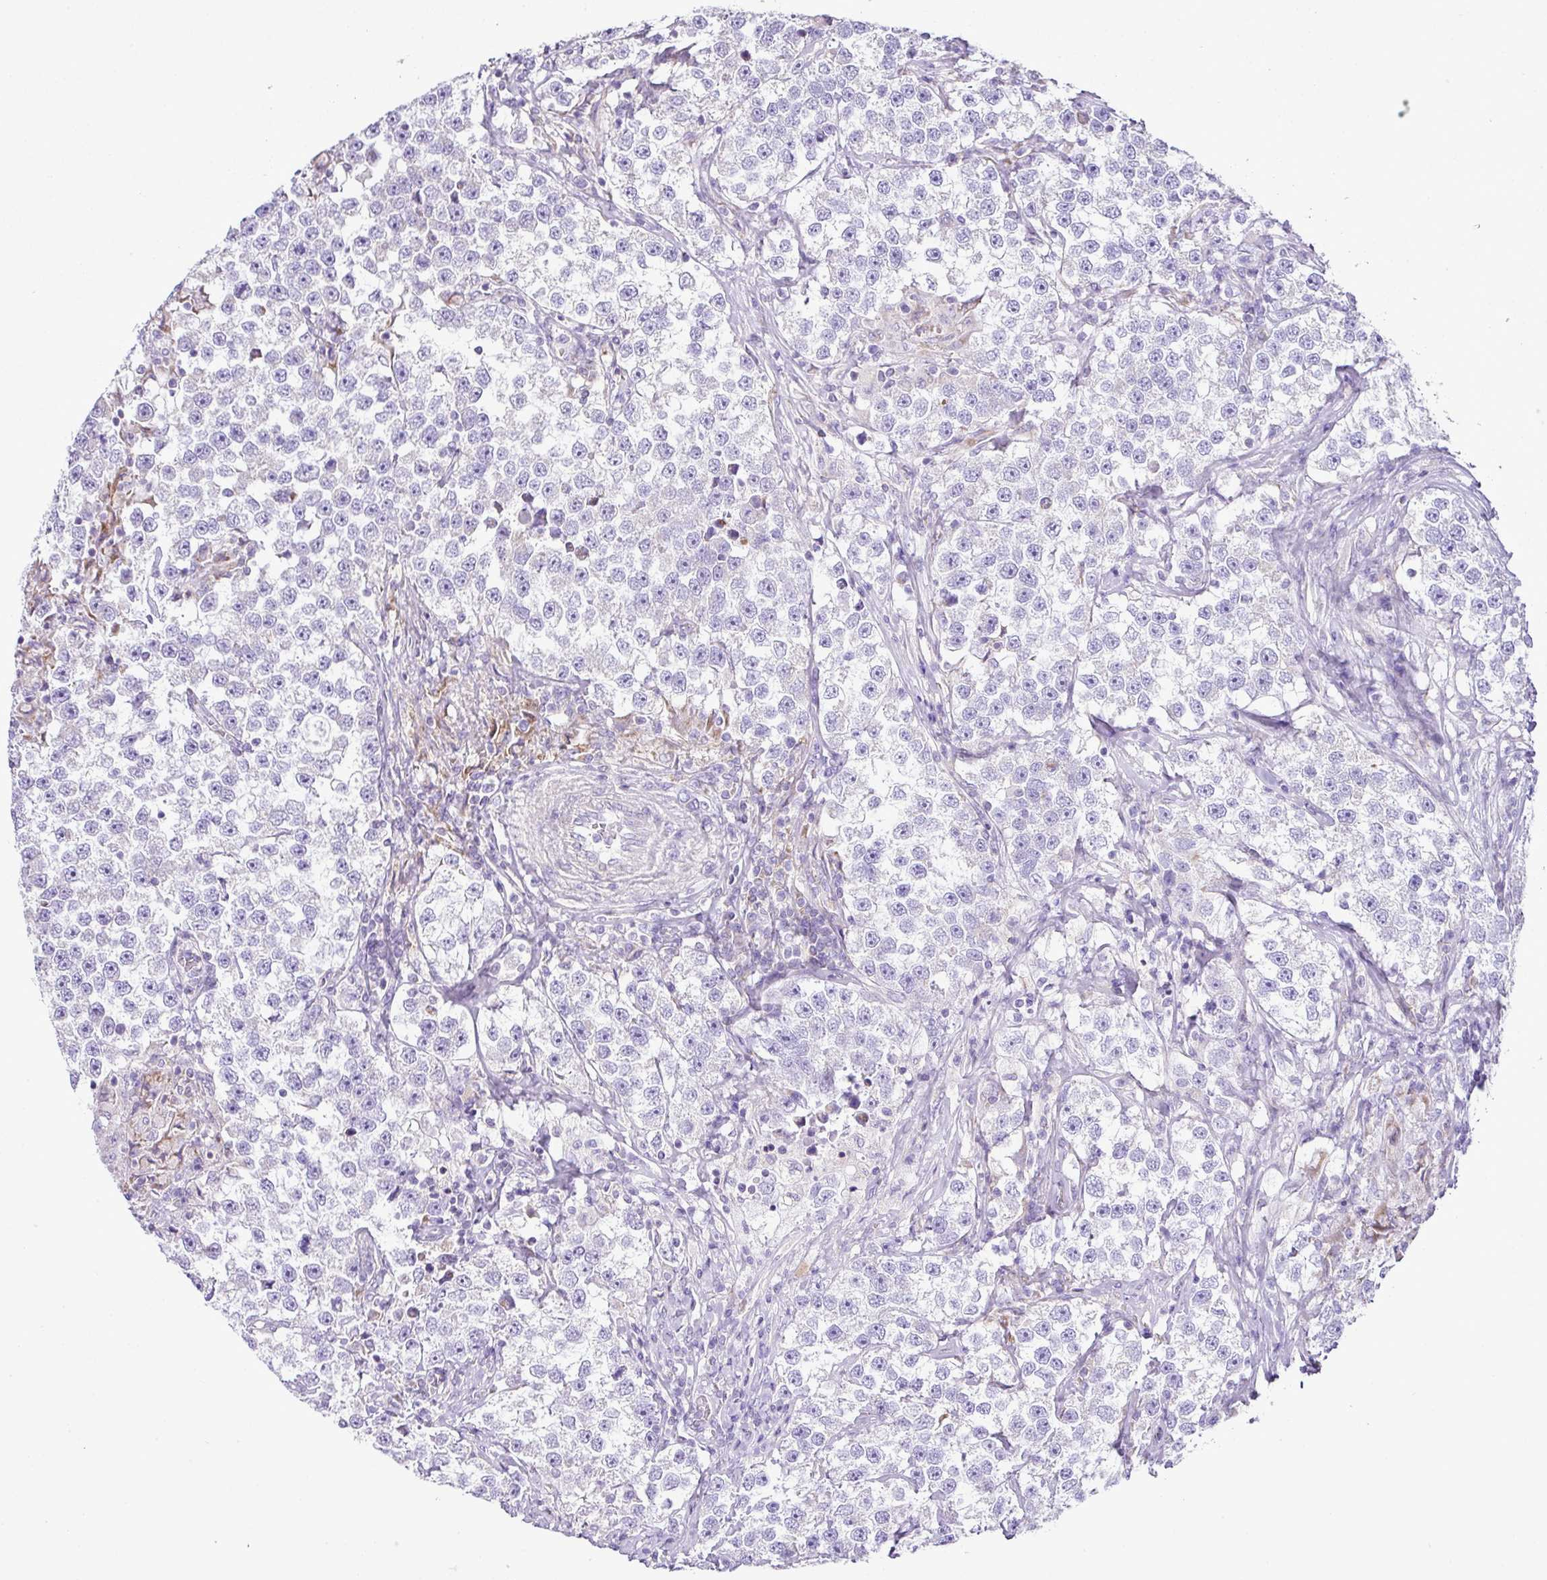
{"staining": {"intensity": "negative", "quantity": "none", "location": "none"}, "tissue": "testis cancer", "cell_type": "Tumor cells", "image_type": "cancer", "snomed": [{"axis": "morphology", "description": "Seminoma, NOS"}, {"axis": "topography", "description": "Testis"}], "caption": "This is a histopathology image of immunohistochemistry staining of testis seminoma, which shows no staining in tumor cells.", "gene": "PGAP4", "patient": {"sex": "male", "age": 46}}